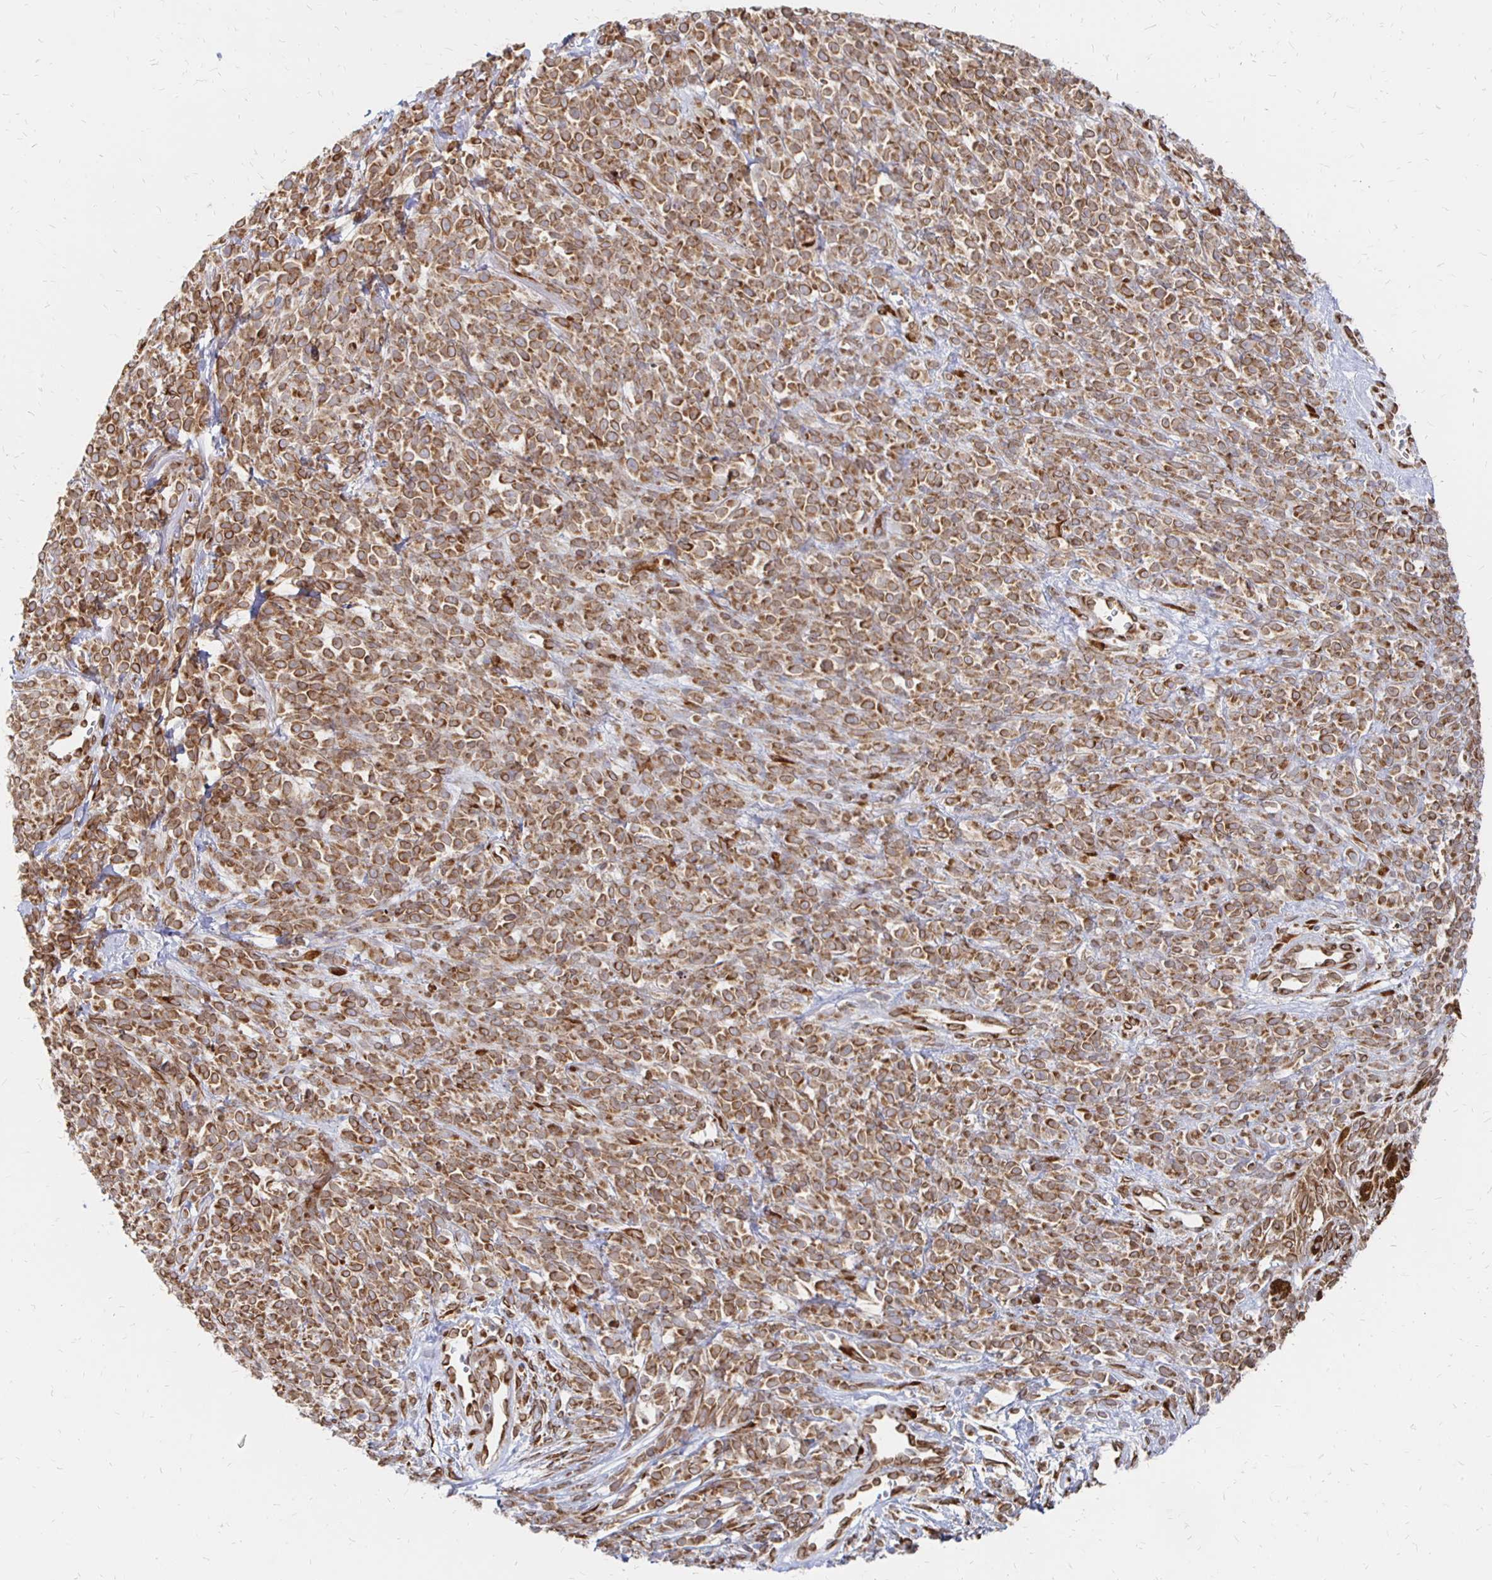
{"staining": {"intensity": "strong", "quantity": ">75%", "location": "cytoplasmic/membranous,nuclear"}, "tissue": "melanoma", "cell_type": "Tumor cells", "image_type": "cancer", "snomed": [{"axis": "morphology", "description": "Malignant melanoma, NOS"}, {"axis": "topography", "description": "Skin"}, {"axis": "topography", "description": "Skin of trunk"}], "caption": "Immunohistochemical staining of melanoma exhibits strong cytoplasmic/membranous and nuclear protein positivity in approximately >75% of tumor cells.", "gene": "PELI3", "patient": {"sex": "male", "age": 74}}